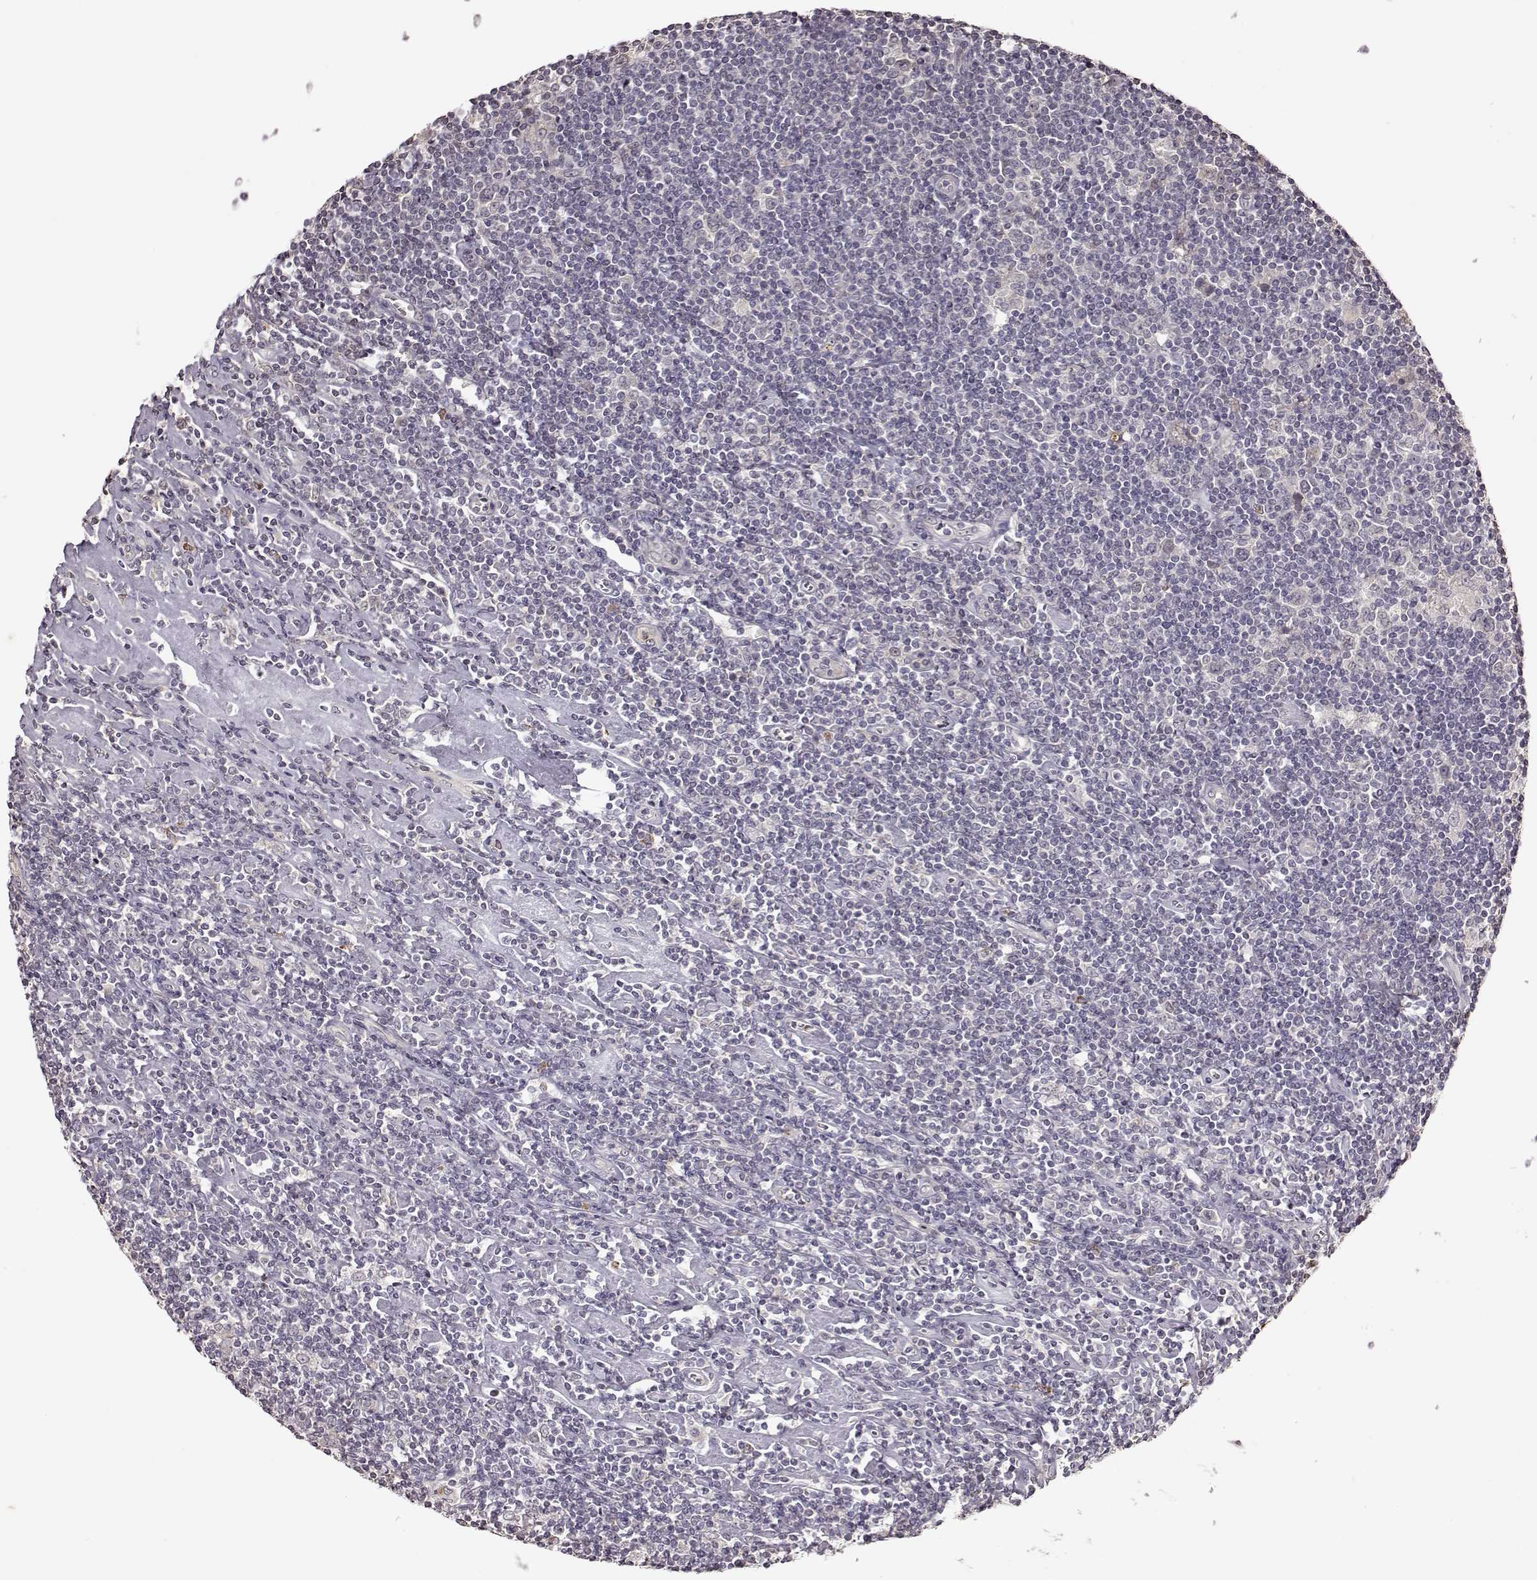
{"staining": {"intensity": "negative", "quantity": "none", "location": "none"}, "tissue": "lymphoma", "cell_type": "Tumor cells", "image_type": "cancer", "snomed": [{"axis": "morphology", "description": "Hodgkin's disease, NOS"}, {"axis": "topography", "description": "Lymph node"}], "caption": "A high-resolution micrograph shows immunohistochemistry staining of Hodgkin's disease, which exhibits no significant positivity in tumor cells.", "gene": "CRB1", "patient": {"sex": "male", "age": 40}}